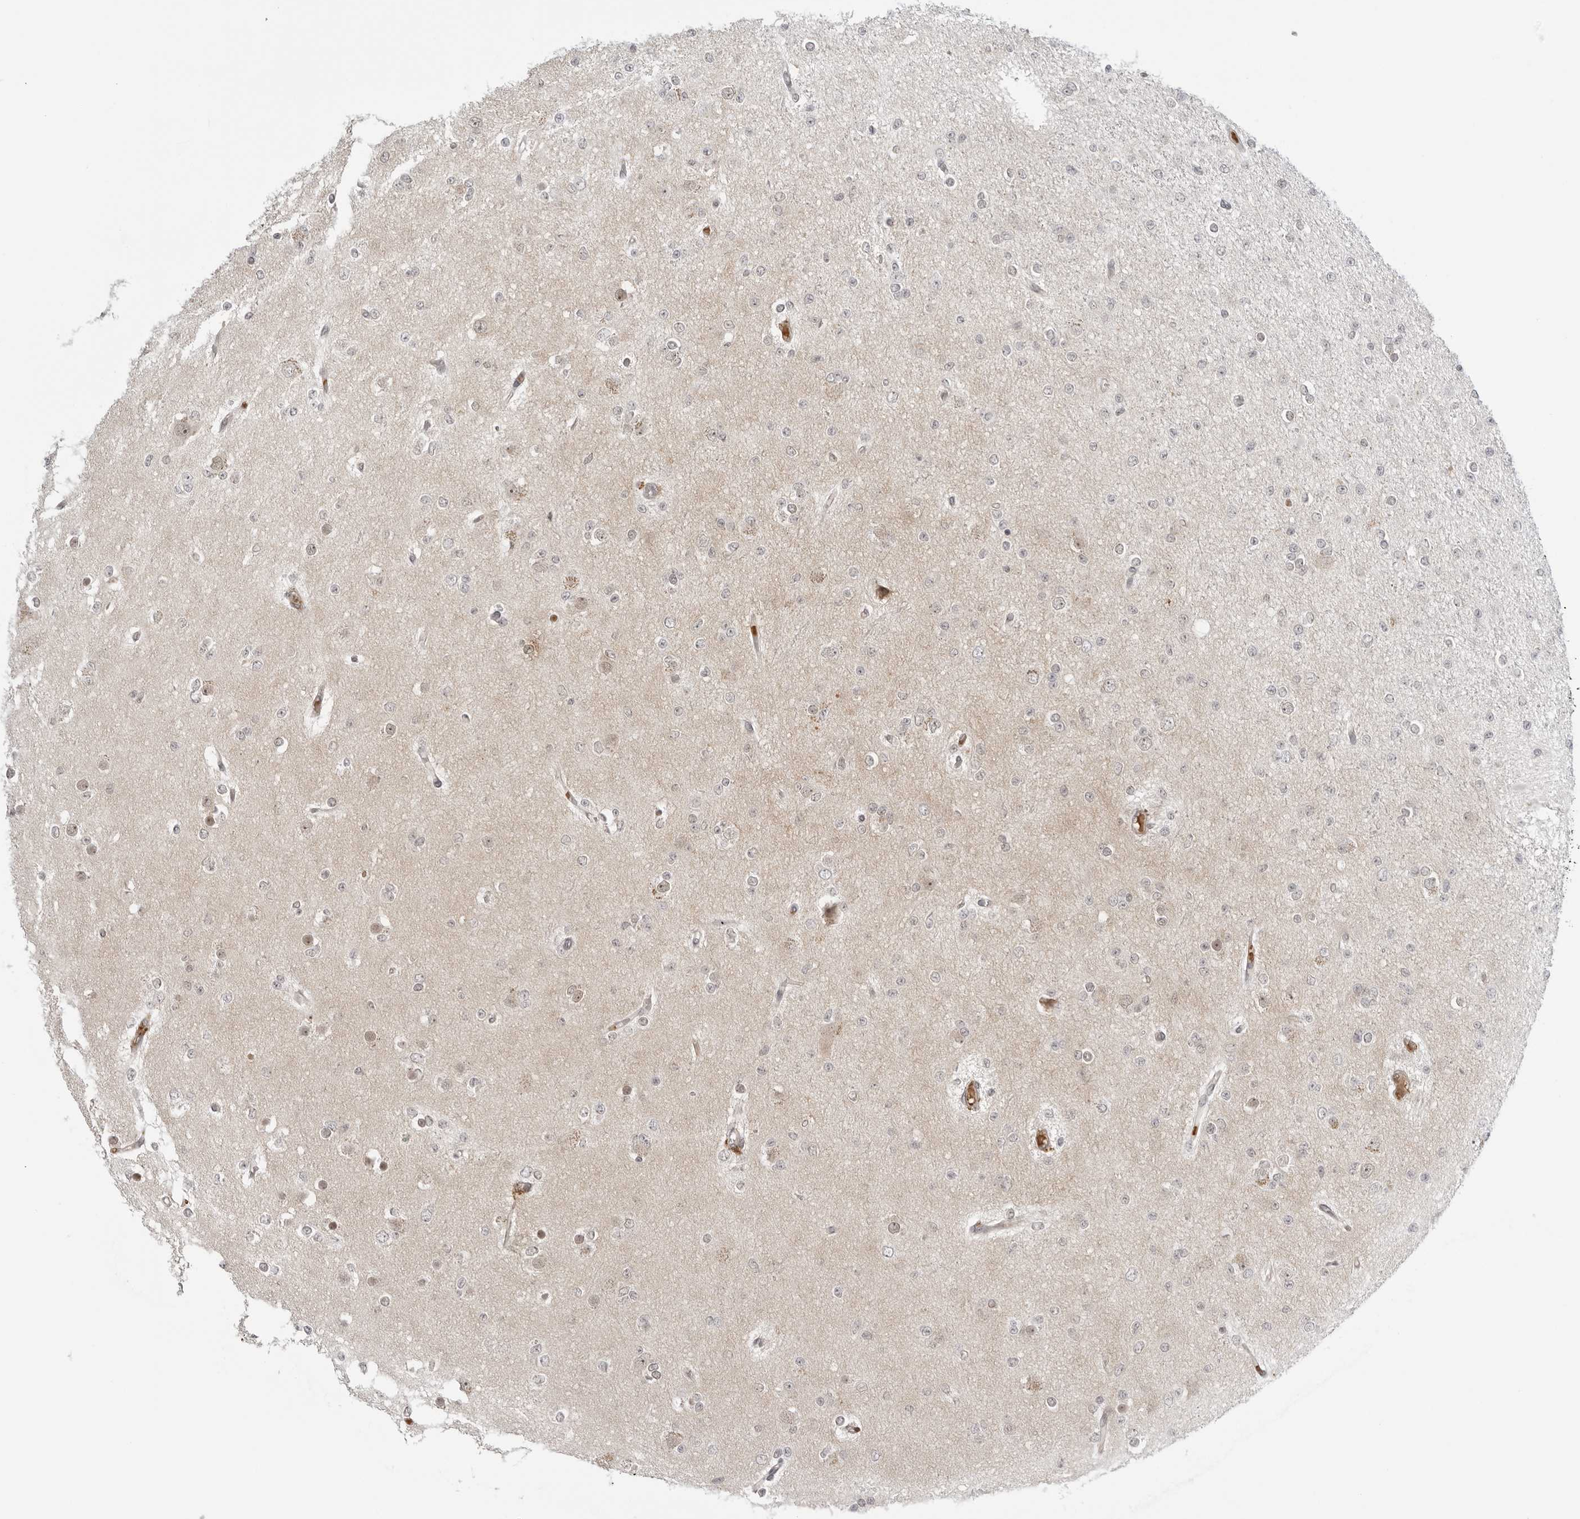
{"staining": {"intensity": "negative", "quantity": "none", "location": "none"}, "tissue": "glioma", "cell_type": "Tumor cells", "image_type": "cancer", "snomed": [{"axis": "morphology", "description": "Glioma, malignant, Low grade"}, {"axis": "topography", "description": "Brain"}], "caption": "Photomicrograph shows no significant protein expression in tumor cells of low-grade glioma (malignant).", "gene": "SUGCT", "patient": {"sex": "female", "age": 22}}